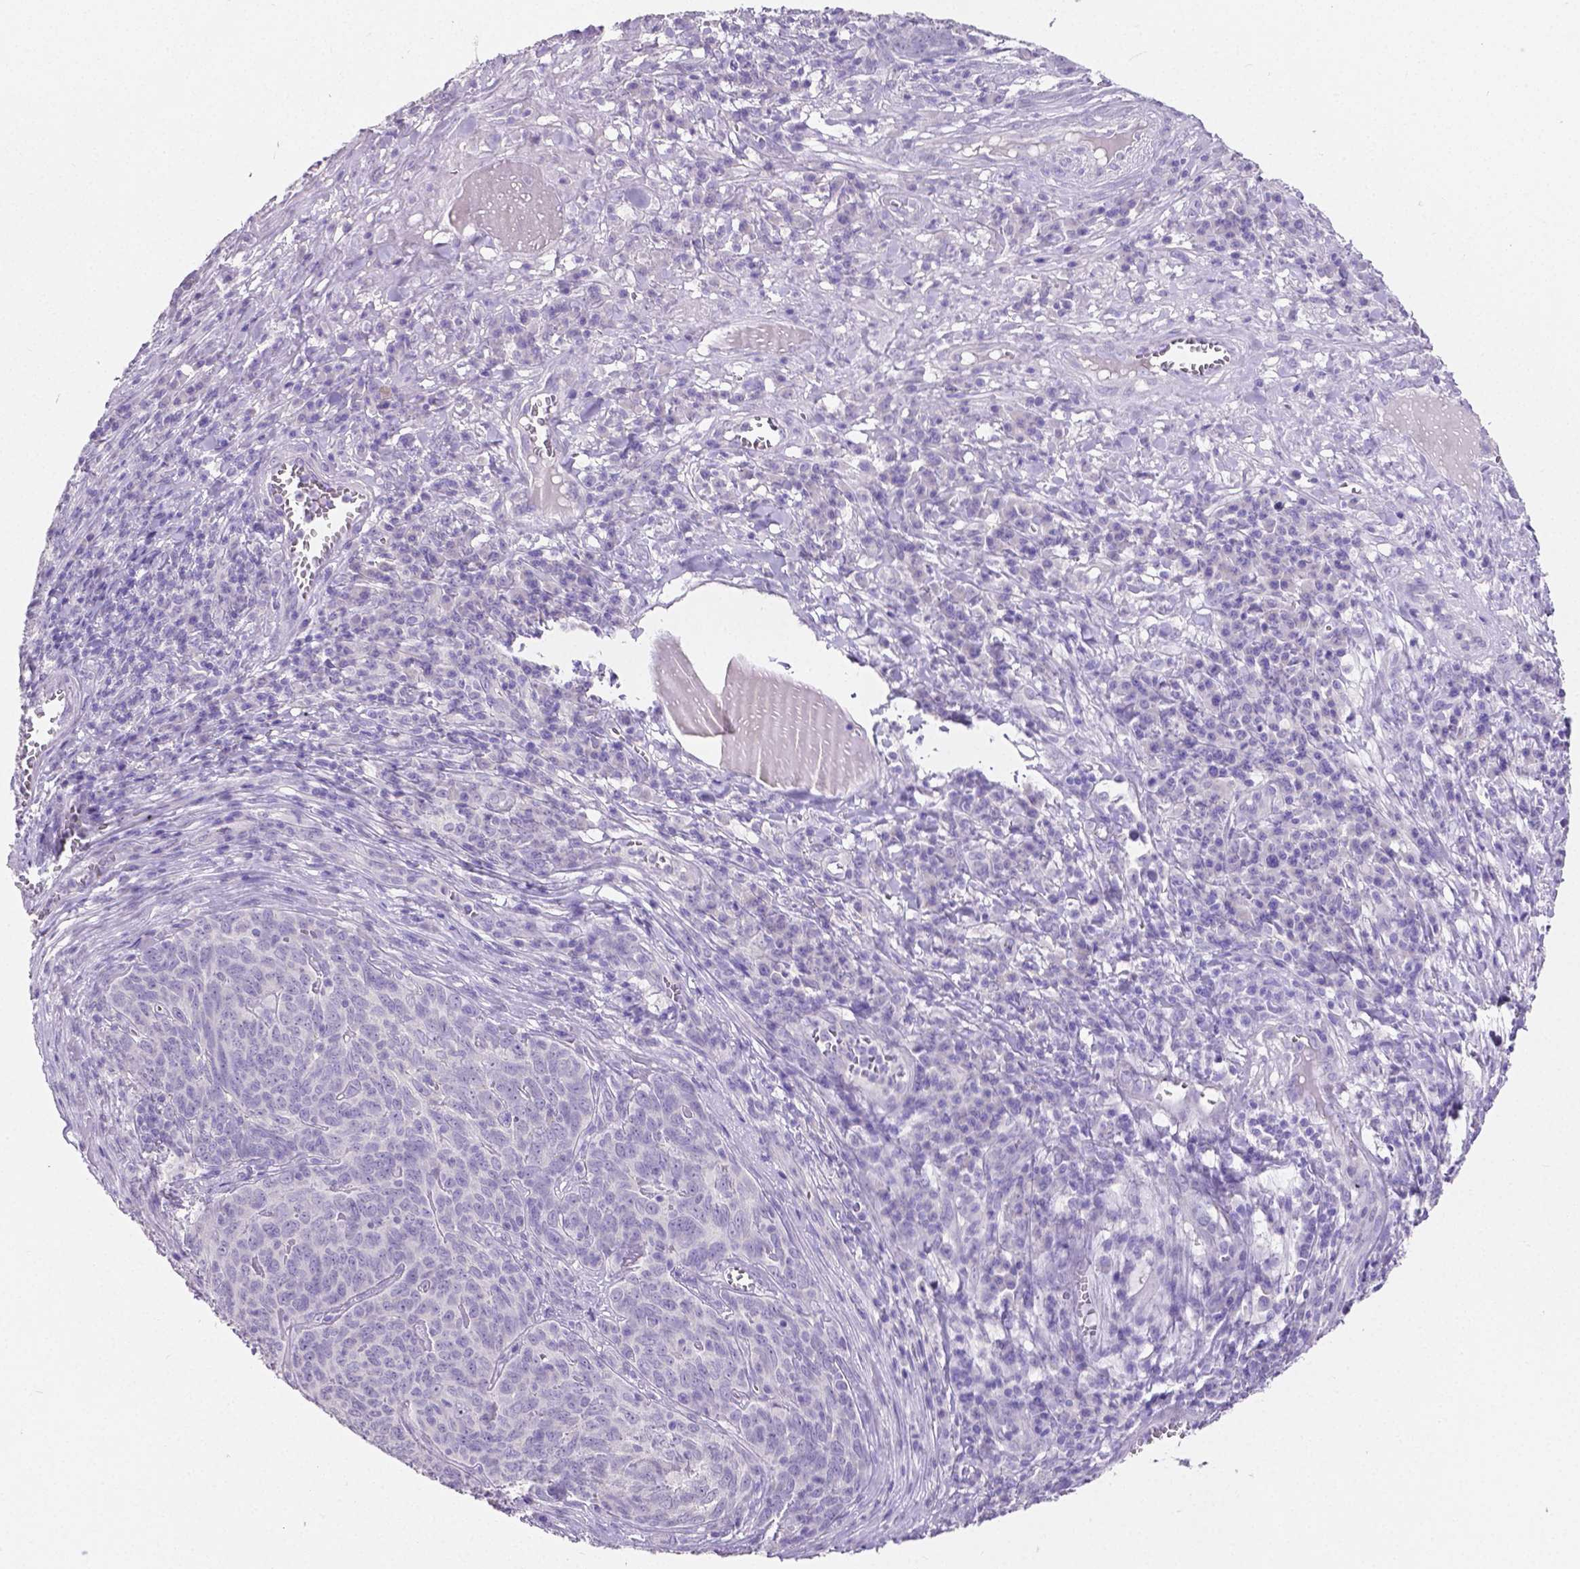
{"staining": {"intensity": "negative", "quantity": "none", "location": "none"}, "tissue": "skin cancer", "cell_type": "Tumor cells", "image_type": "cancer", "snomed": [{"axis": "morphology", "description": "Squamous cell carcinoma, NOS"}, {"axis": "topography", "description": "Skin"}, {"axis": "topography", "description": "Anal"}], "caption": "A micrograph of skin cancer (squamous cell carcinoma) stained for a protein displays no brown staining in tumor cells. Nuclei are stained in blue.", "gene": "SLC22A2", "patient": {"sex": "female", "age": 51}}